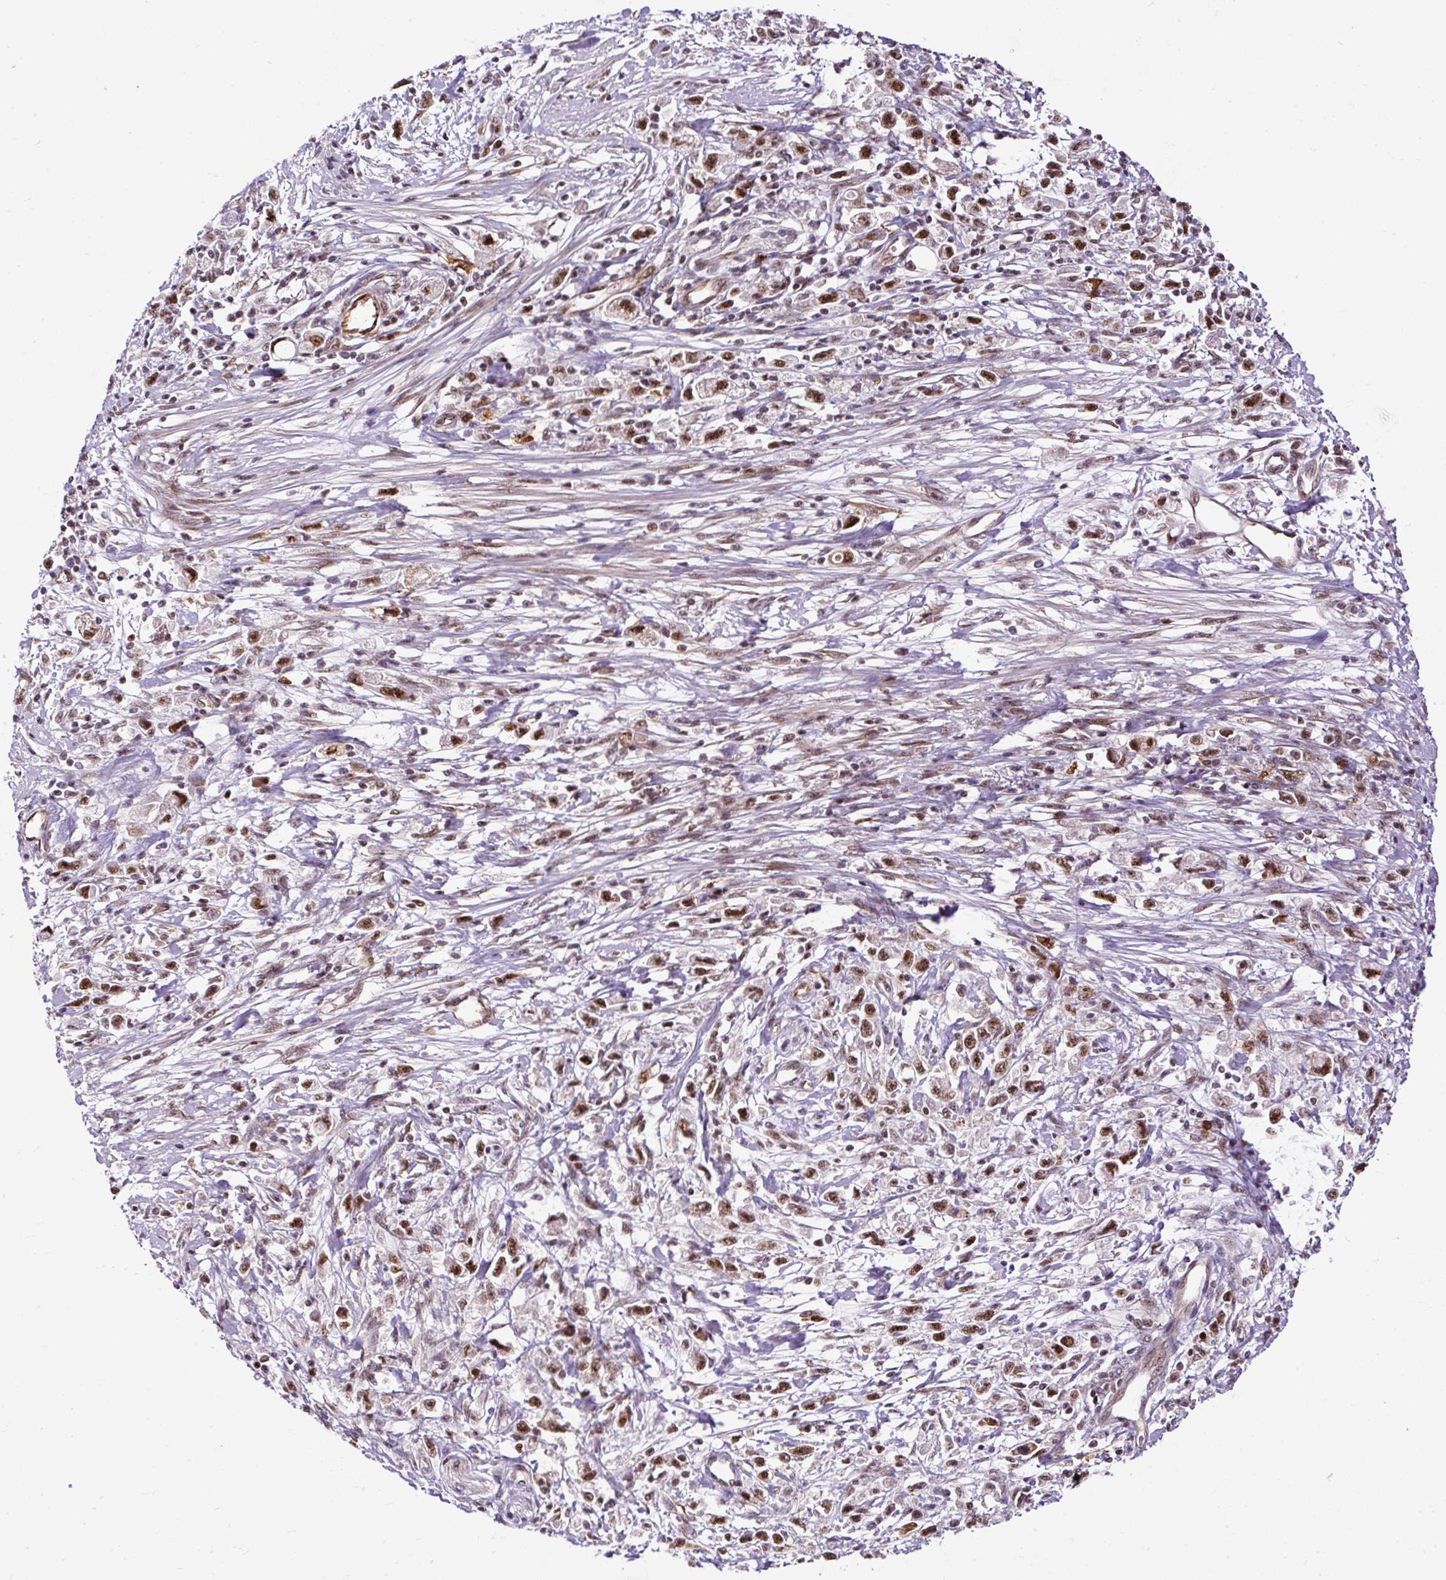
{"staining": {"intensity": "moderate", "quantity": ">75%", "location": "nuclear"}, "tissue": "stomach cancer", "cell_type": "Tumor cells", "image_type": "cancer", "snomed": [{"axis": "morphology", "description": "Adenocarcinoma, NOS"}, {"axis": "topography", "description": "Stomach"}], "caption": "About >75% of tumor cells in human stomach cancer display moderate nuclear protein staining as visualized by brown immunohistochemical staining.", "gene": "LUC7L2", "patient": {"sex": "female", "age": 59}}